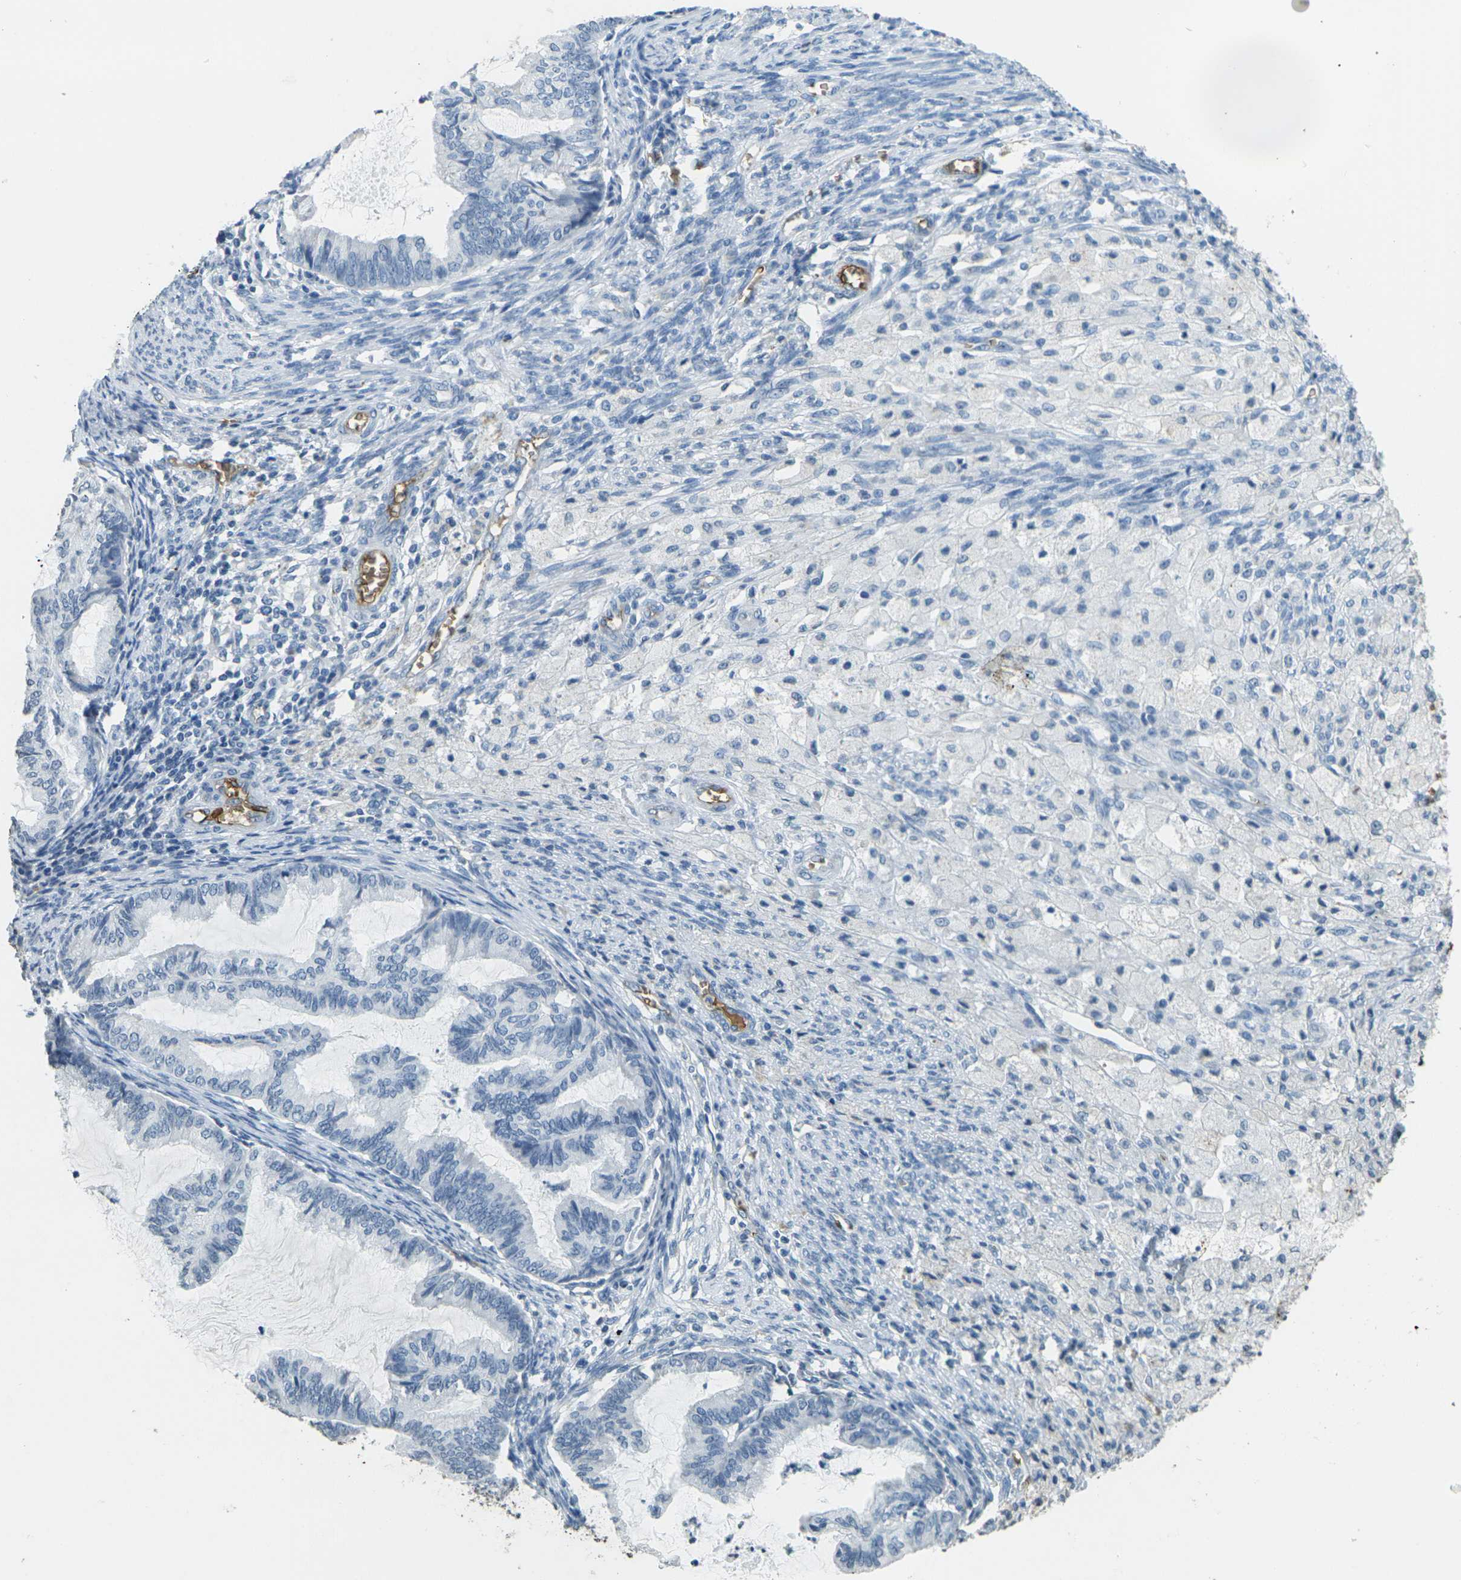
{"staining": {"intensity": "negative", "quantity": "none", "location": "none"}, "tissue": "cervical cancer", "cell_type": "Tumor cells", "image_type": "cancer", "snomed": [{"axis": "morphology", "description": "Normal tissue, NOS"}, {"axis": "morphology", "description": "Adenocarcinoma, NOS"}, {"axis": "topography", "description": "Cervix"}, {"axis": "topography", "description": "Endometrium"}], "caption": "Tumor cells show no significant protein expression in cervical cancer.", "gene": "HBB", "patient": {"sex": "female", "age": 86}}